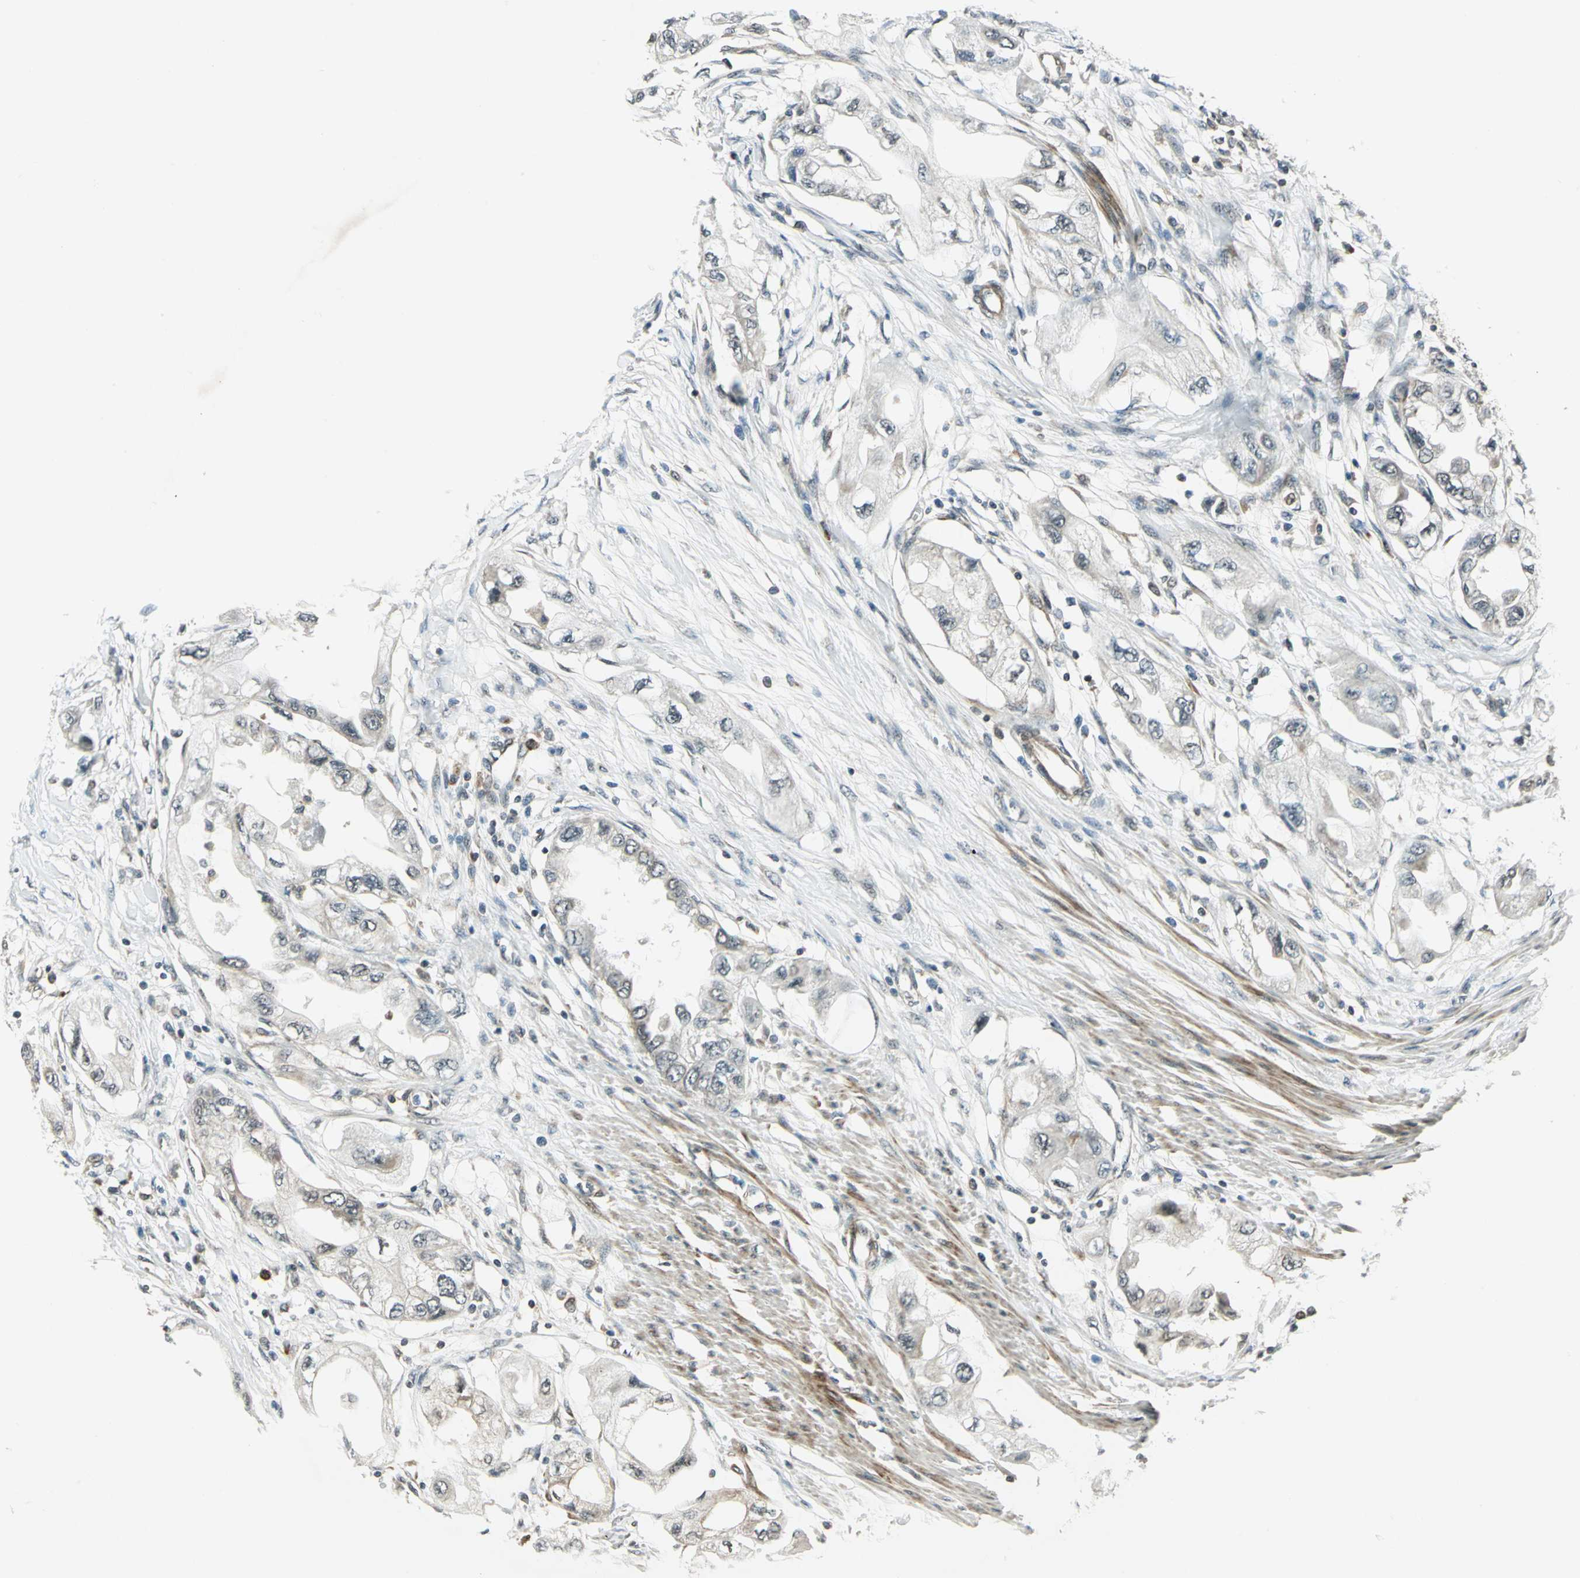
{"staining": {"intensity": "weak", "quantity": "25%-75%", "location": "cytoplasmic/membranous"}, "tissue": "endometrial cancer", "cell_type": "Tumor cells", "image_type": "cancer", "snomed": [{"axis": "morphology", "description": "Adenocarcinoma, NOS"}, {"axis": "topography", "description": "Endometrium"}], "caption": "Tumor cells show low levels of weak cytoplasmic/membranous staining in about 25%-75% of cells in endometrial cancer (adenocarcinoma). (Stains: DAB (3,3'-diaminobenzidine) in brown, nuclei in blue, Microscopy: brightfield microscopy at high magnification).", "gene": "PLAGL2", "patient": {"sex": "female", "age": 67}}